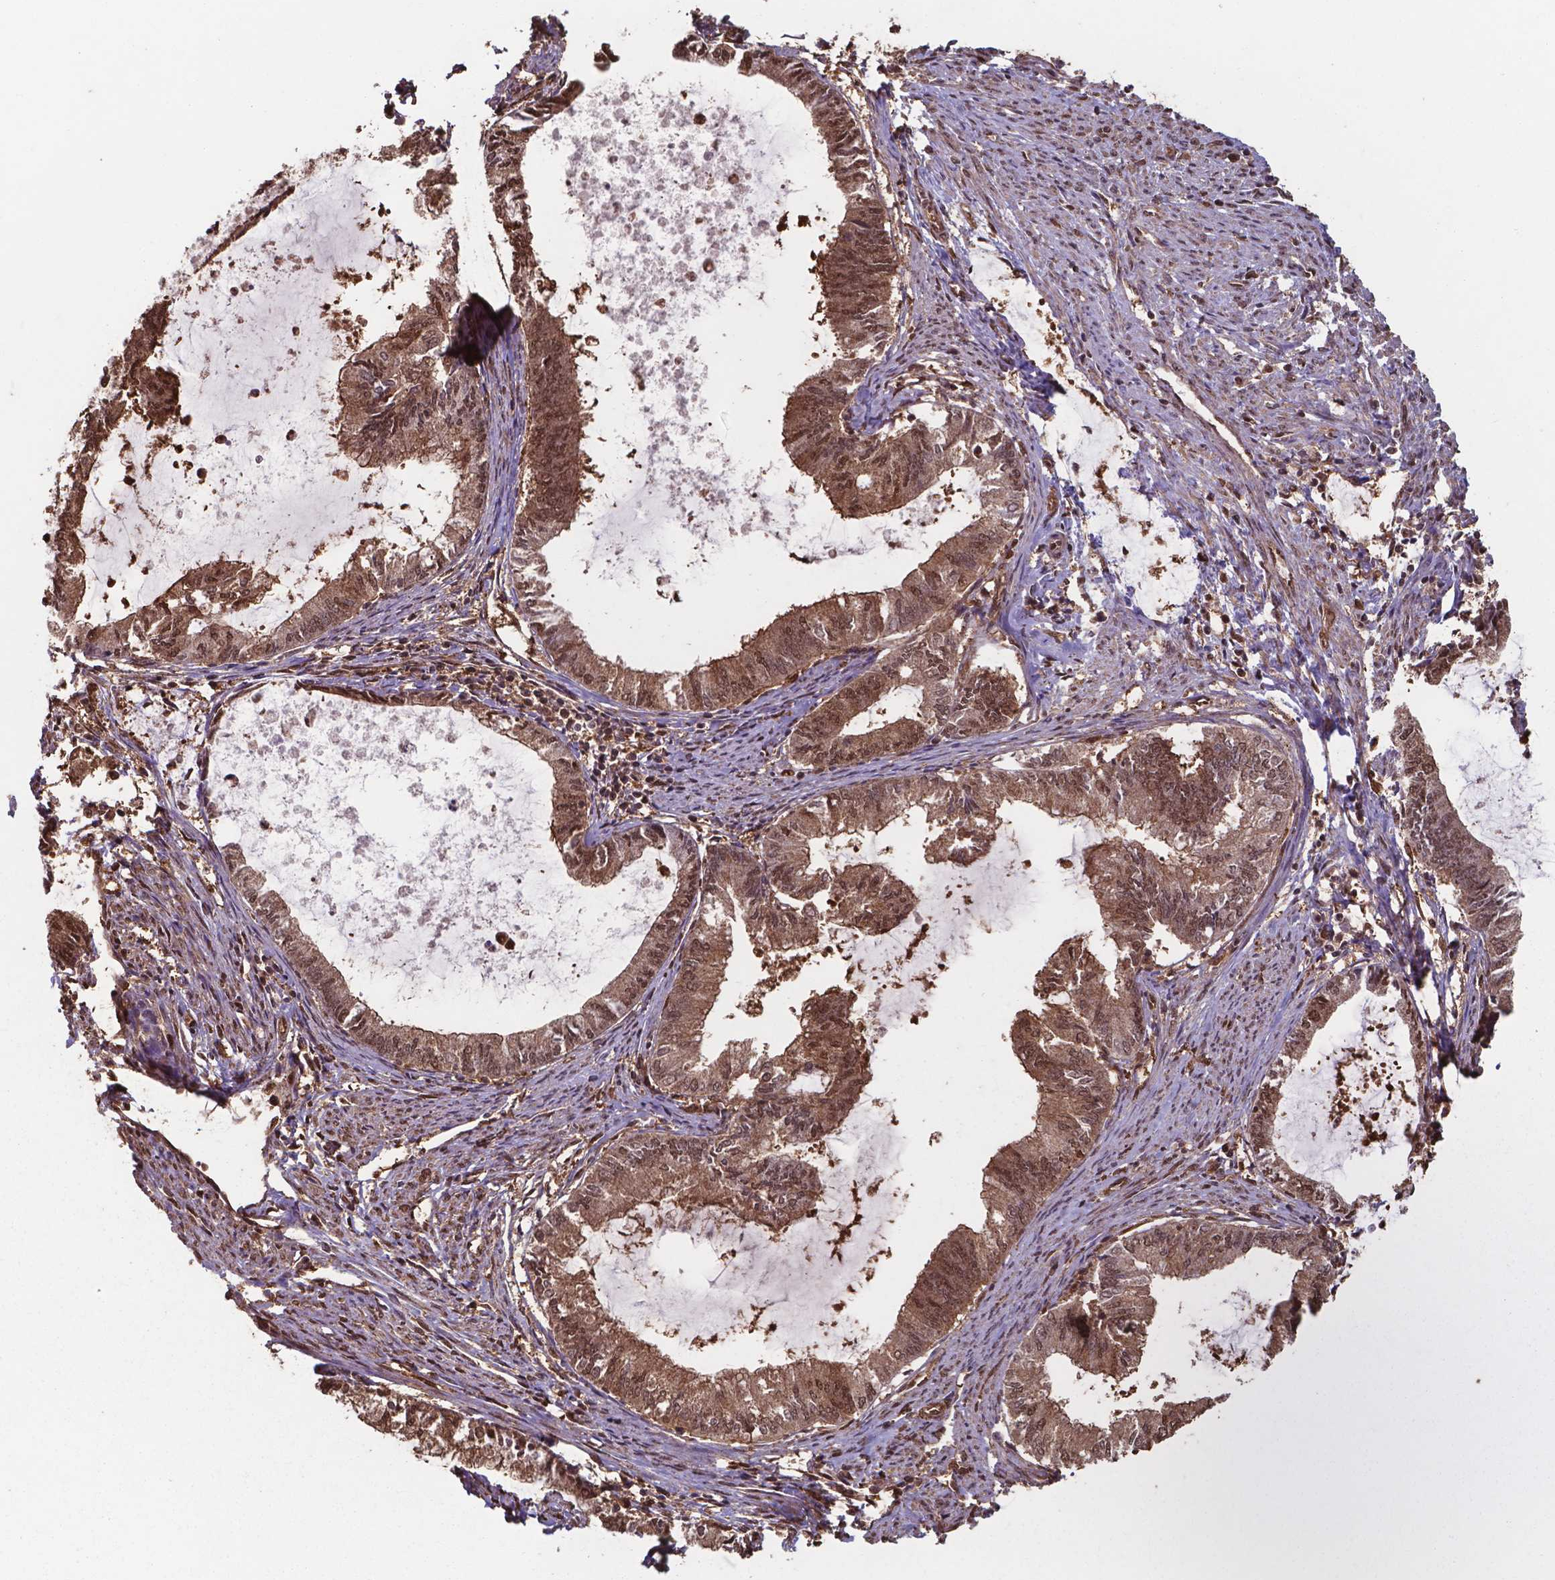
{"staining": {"intensity": "moderate", "quantity": ">75%", "location": "cytoplasmic/membranous,nuclear"}, "tissue": "endometrial cancer", "cell_type": "Tumor cells", "image_type": "cancer", "snomed": [{"axis": "morphology", "description": "Adenocarcinoma, NOS"}, {"axis": "topography", "description": "Endometrium"}], "caption": "Protein staining of endometrial adenocarcinoma tissue reveals moderate cytoplasmic/membranous and nuclear staining in approximately >75% of tumor cells.", "gene": "CHP2", "patient": {"sex": "female", "age": 86}}